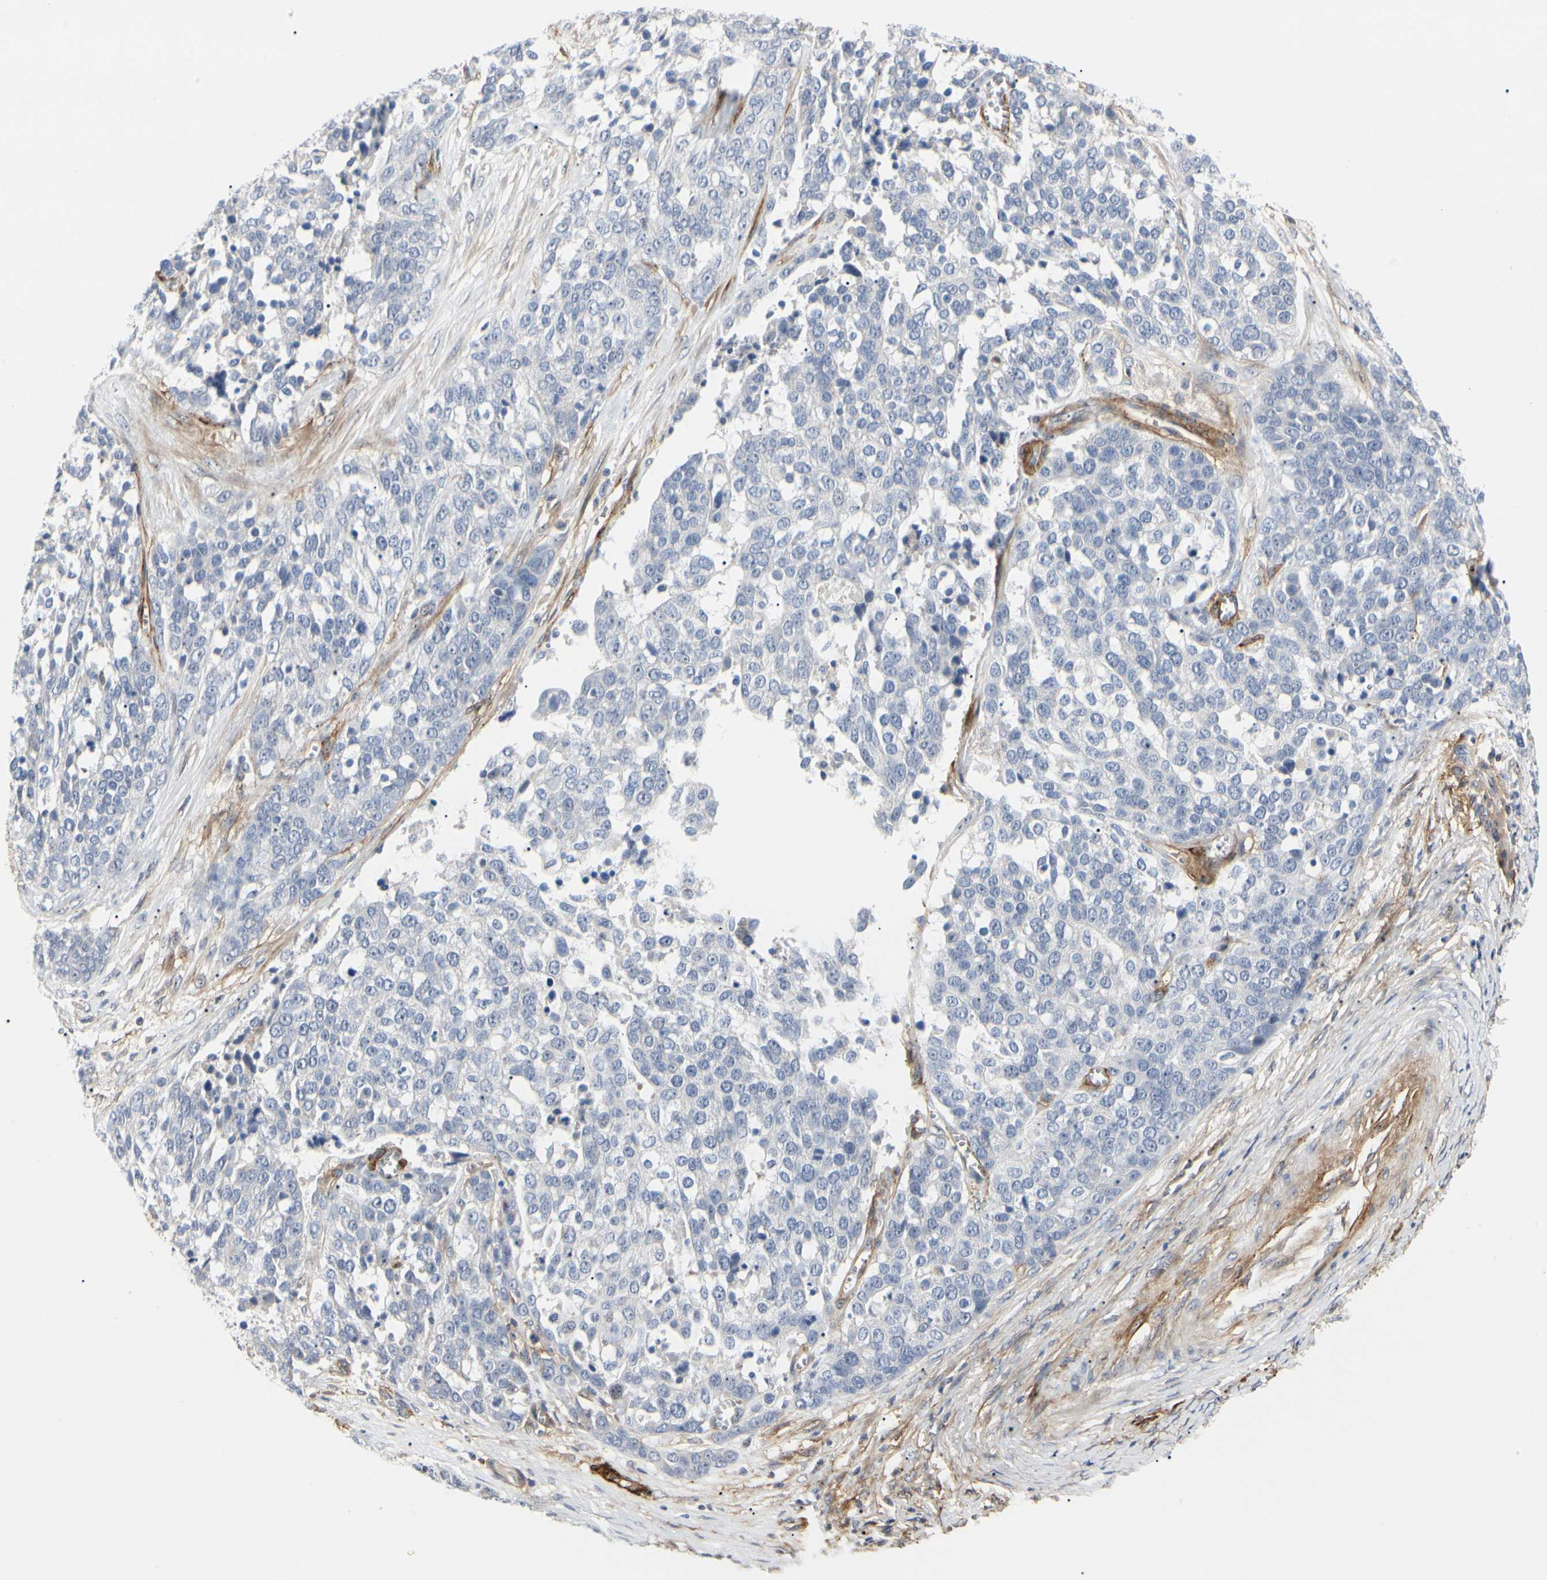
{"staining": {"intensity": "negative", "quantity": "none", "location": "none"}, "tissue": "ovarian cancer", "cell_type": "Tumor cells", "image_type": "cancer", "snomed": [{"axis": "morphology", "description": "Cystadenocarcinoma, serous, NOS"}, {"axis": "topography", "description": "Ovary"}], "caption": "Ovarian cancer (serous cystadenocarcinoma) was stained to show a protein in brown. There is no significant expression in tumor cells.", "gene": "GGT5", "patient": {"sex": "female", "age": 44}}